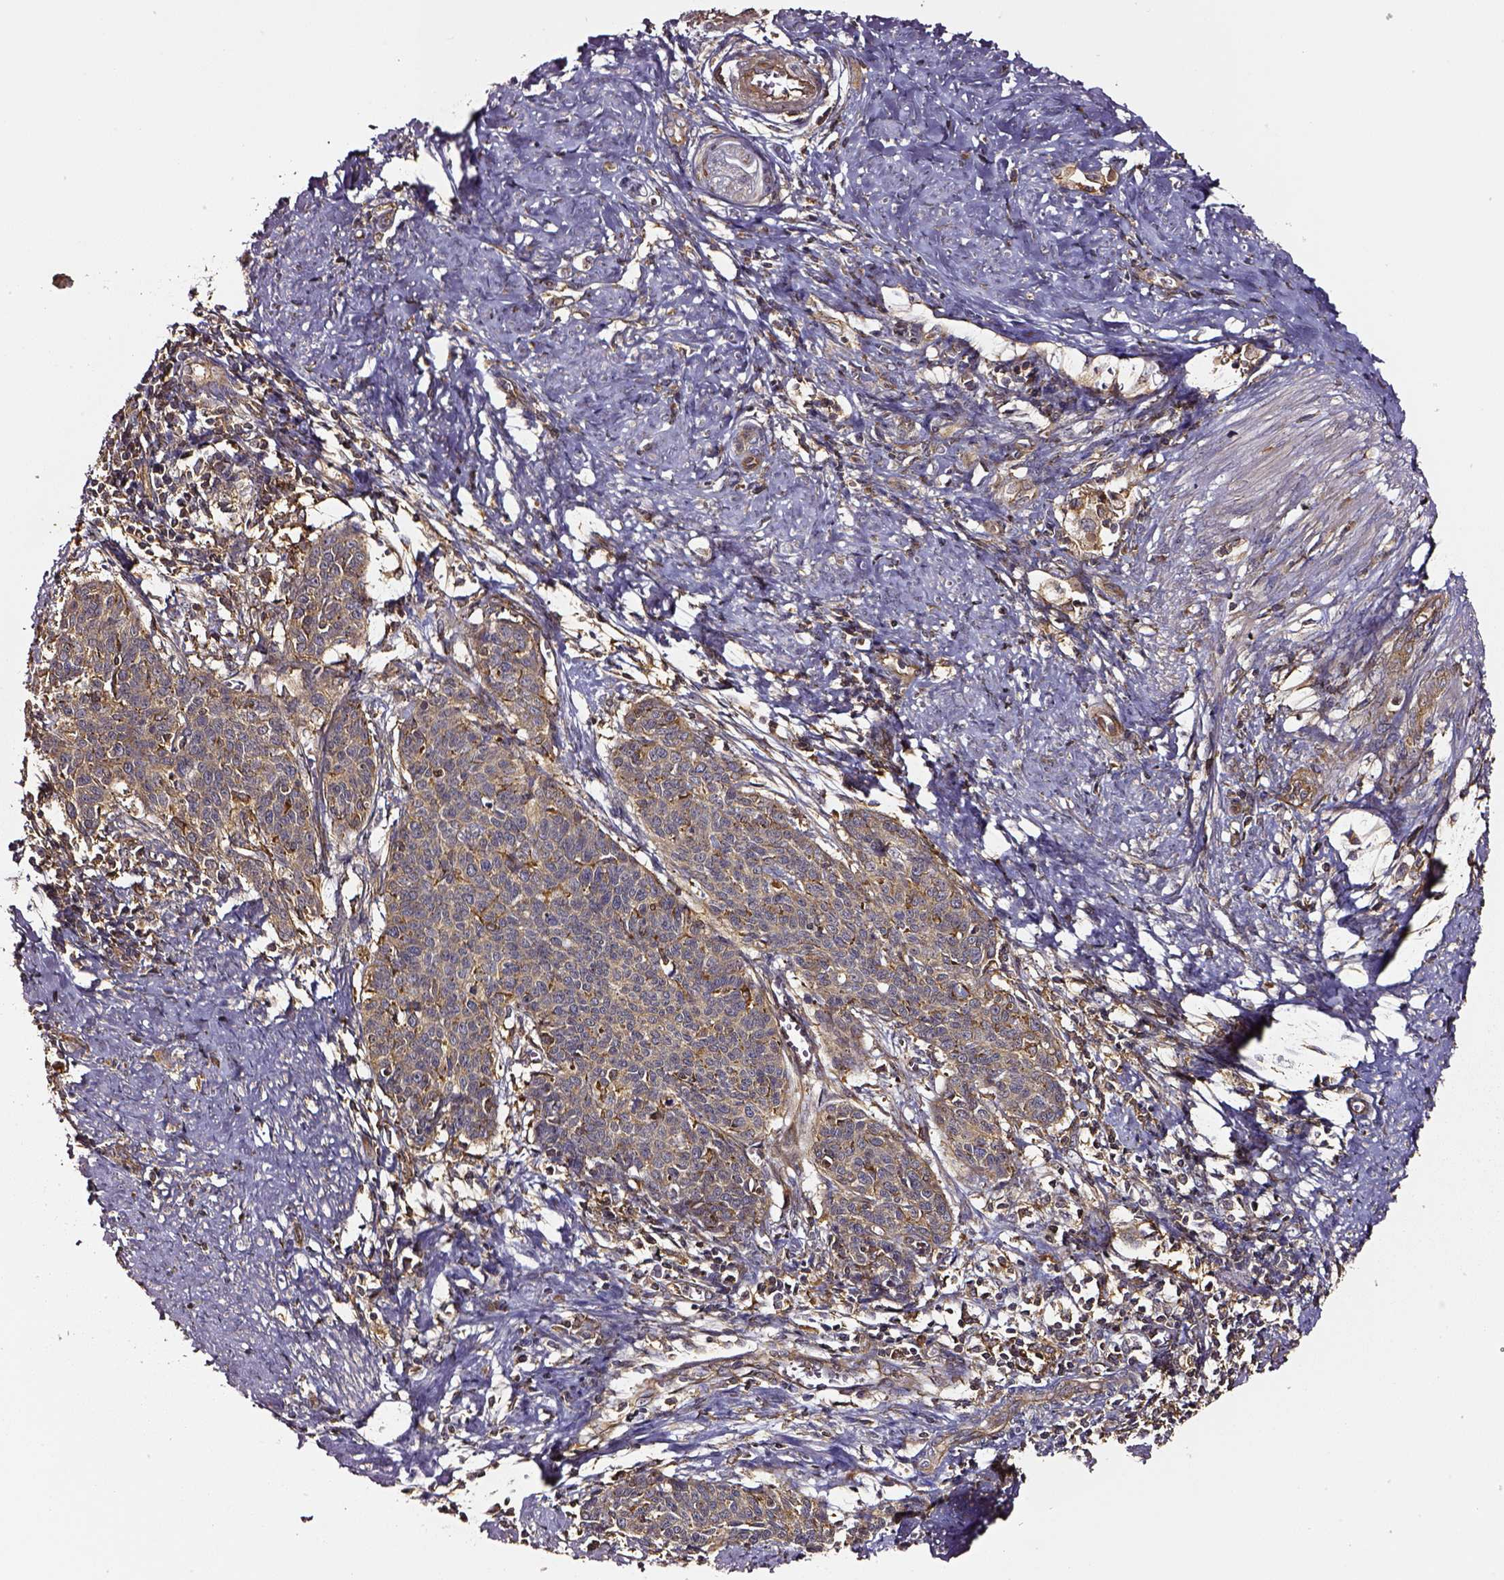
{"staining": {"intensity": "moderate", "quantity": ">75%", "location": "cytoplasmic/membranous"}, "tissue": "cervical cancer", "cell_type": "Tumor cells", "image_type": "cancer", "snomed": [{"axis": "morphology", "description": "Squamous cell carcinoma, NOS"}, {"axis": "topography", "description": "Cervix"}], "caption": "Protein positivity by IHC reveals moderate cytoplasmic/membranous positivity in about >75% of tumor cells in cervical cancer.", "gene": "RASSF5", "patient": {"sex": "female", "age": 39}}